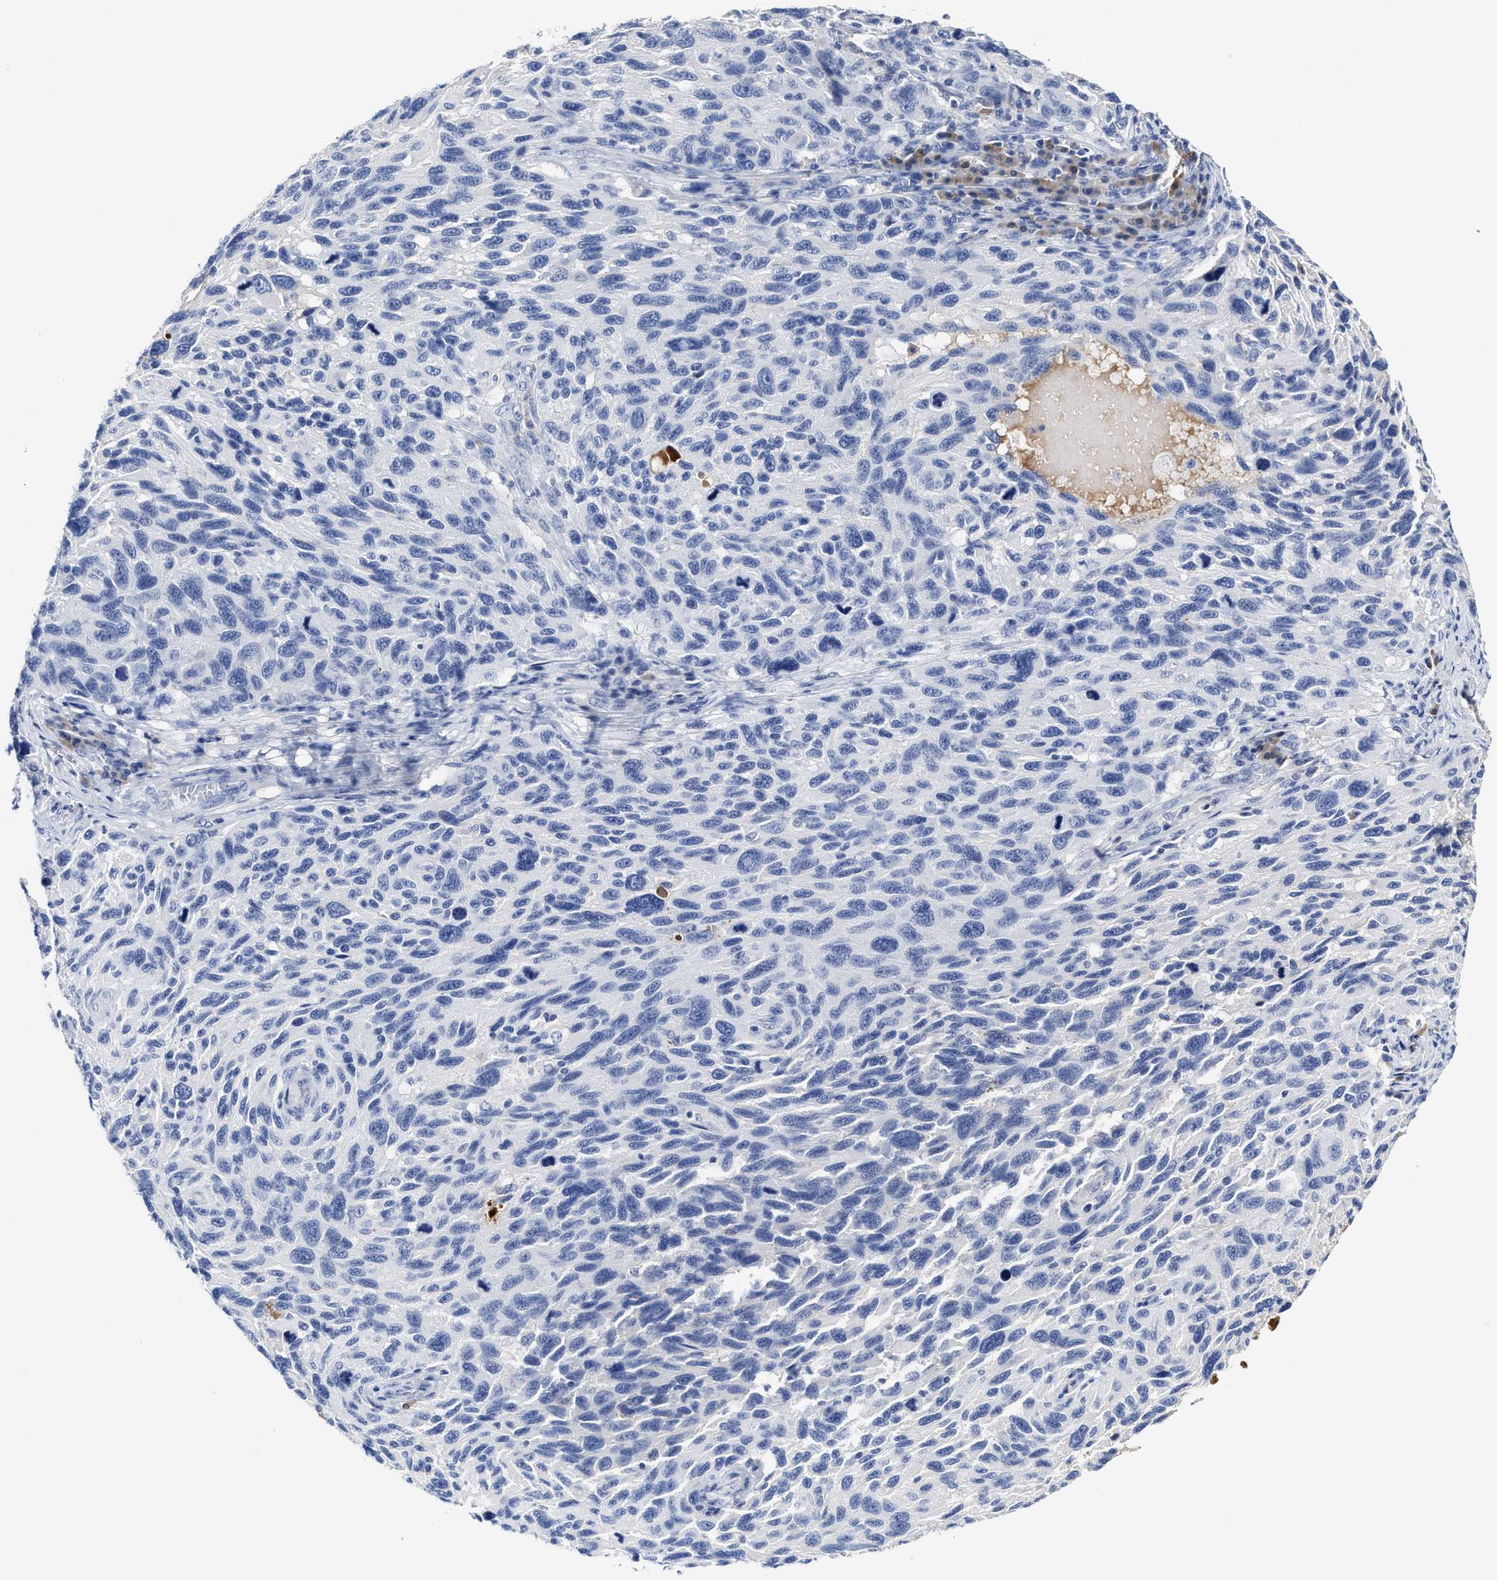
{"staining": {"intensity": "negative", "quantity": "none", "location": "none"}, "tissue": "melanoma", "cell_type": "Tumor cells", "image_type": "cancer", "snomed": [{"axis": "morphology", "description": "Malignant melanoma, NOS"}, {"axis": "topography", "description": "Skin"}], "caption": "Protein analysis of melanoma displays no significant positivity in tumor cells. (DAB immunohistochemistry (IHC) visualized using brightfield microscopy, high magnification).", "gene": "C2", "patient": {"sex": "male", "age": 53}}